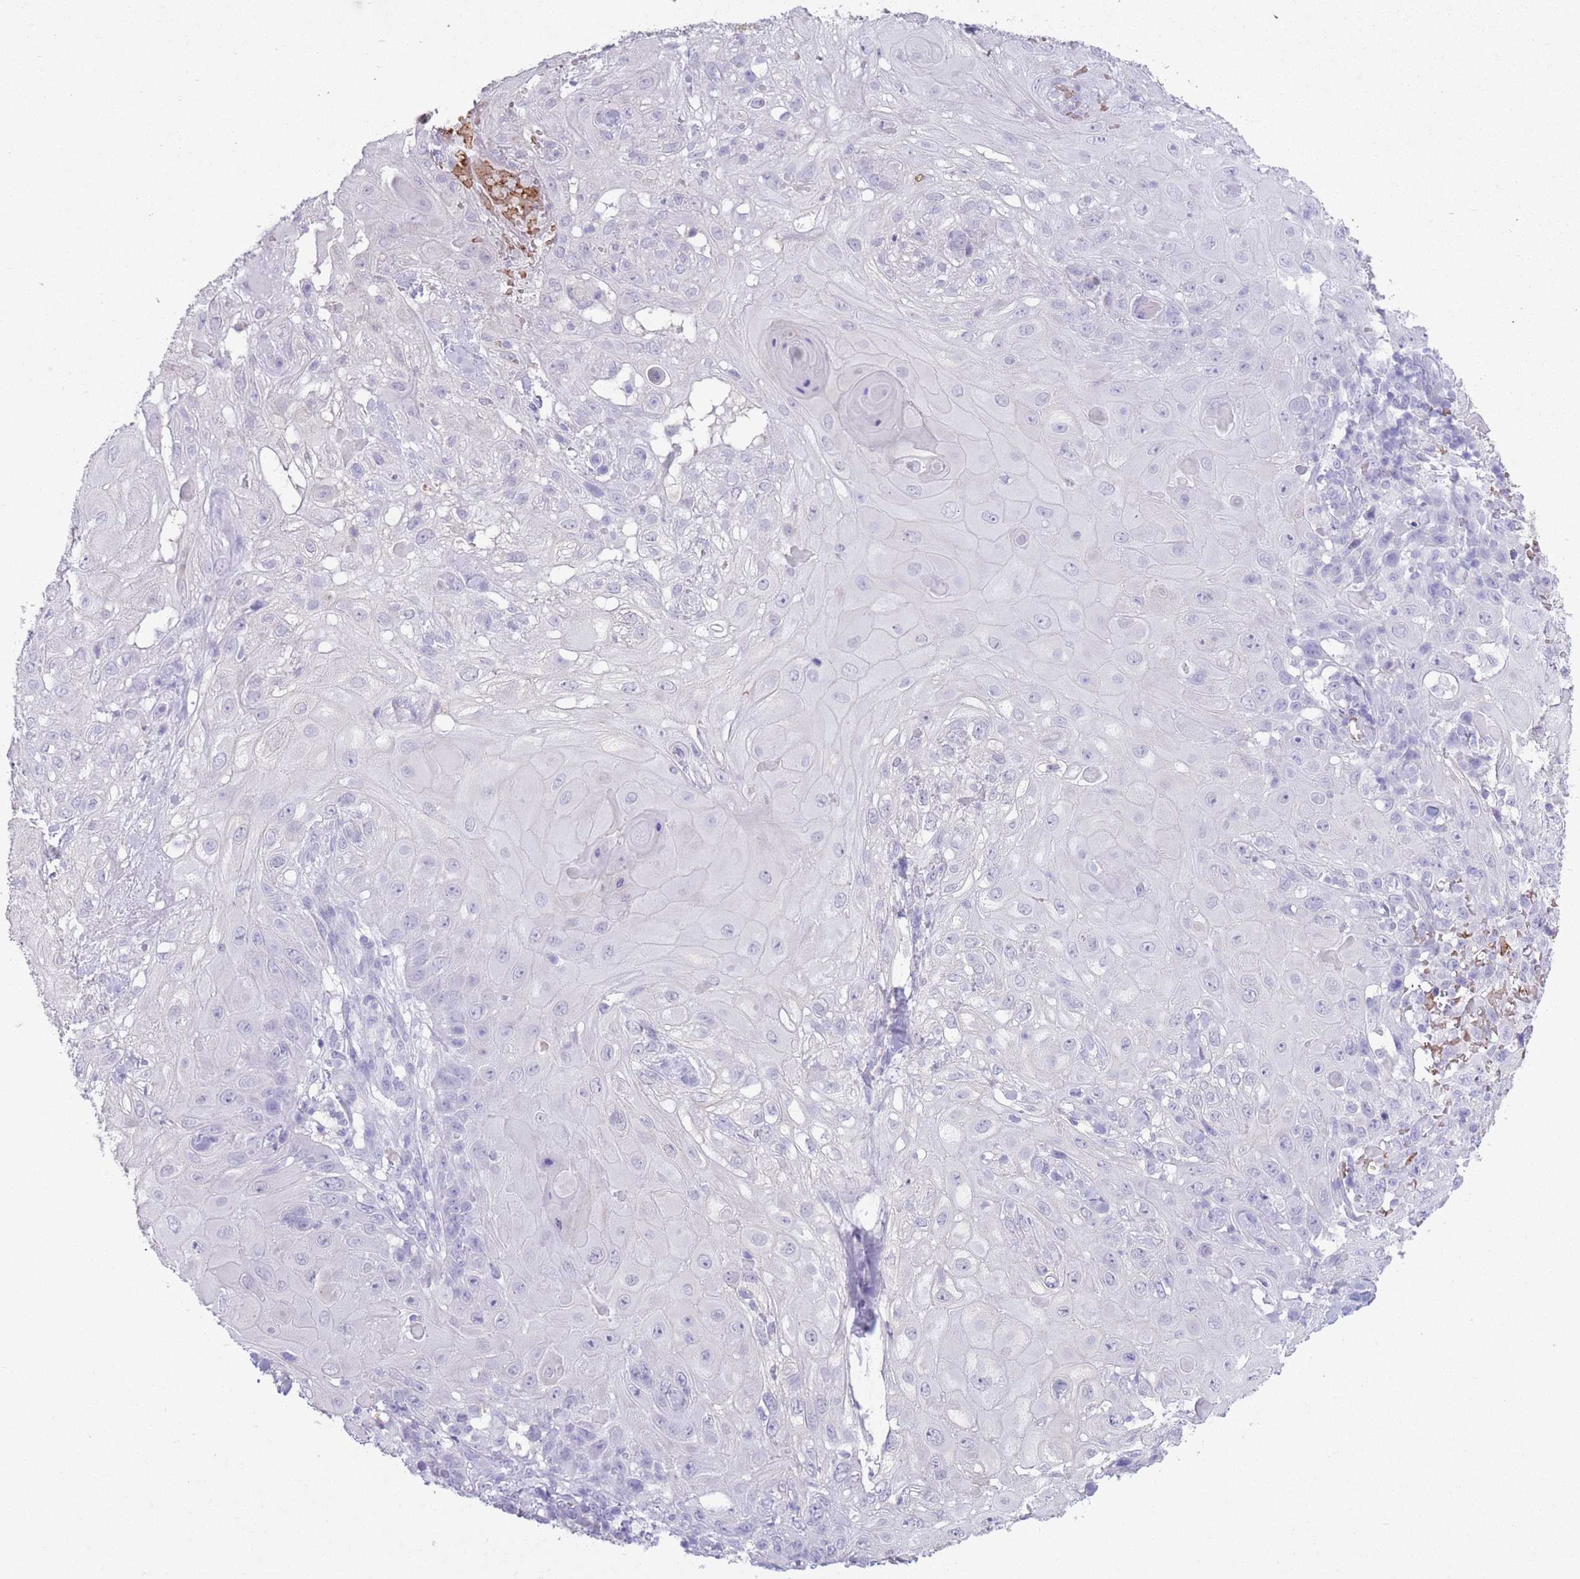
{"staining": {"intensity": "negative", "quantity": "none", "location": "none"}, "tissue": "skin cancer", "cell_type": "Tumor cells", "image_type": "cancer", "snomed": [{"axis": "morphology", "description": "Normal tissue, NOS"}, {"axis": "morphology", "description": "Squamous cell carcinoma, NOS"}, {"axis": "topography", "description": "Skin"}, {"axis": "topography", "description": "Cartilage tissue"}], "caption": "Immunohistochemistry image of human skin cancer stained for a protein (brown), which shows no staining in tumor cells.", "gene": "OR7C1", "patient": {"sex": "female", "age": 79}}